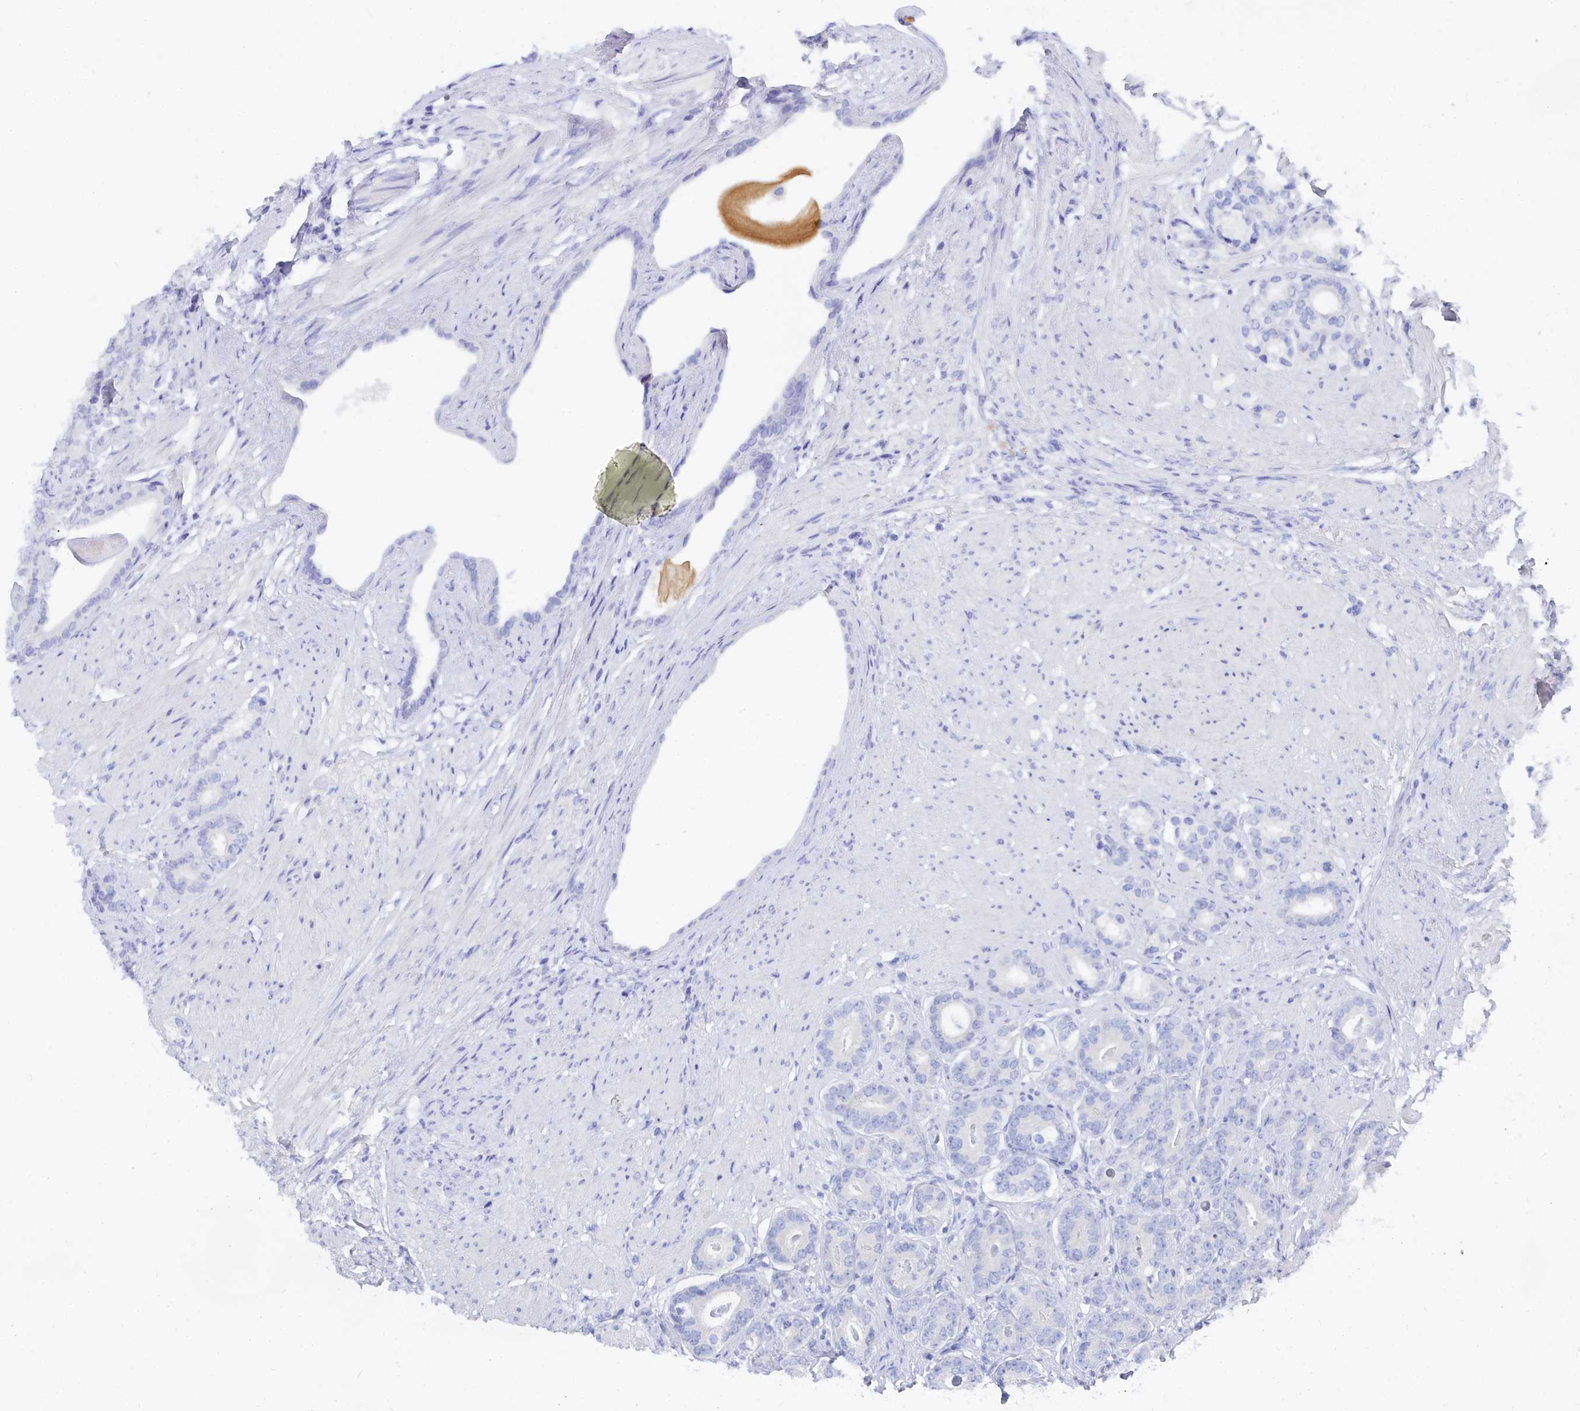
{"staining": {"intensity": "negative", "quantity": "none", "location": "none"}, "tissue": "prostate cancer", "cell_type": "Tumor cells", "image_type": "cancer", "snomed": [{"axis": "morphology", "description": "Adenocarcinoma, Low grade"}, {"axis": "topography", "description": "Prostate"}], "caption": "High magnification brightfield microscopy of prostate cancer (low-grade adenocarcinoma) stained with DAB (brown) and counterstained with hematoxylin (blue): tumor cells show no significant positivity. (DAB (3,3'-diaminobenzidine) immunohistochemistry visualized using brightfield microscopy, high magnification).", "gene": "TRIM10", "patient": {"sex": "male", "age": 71}}